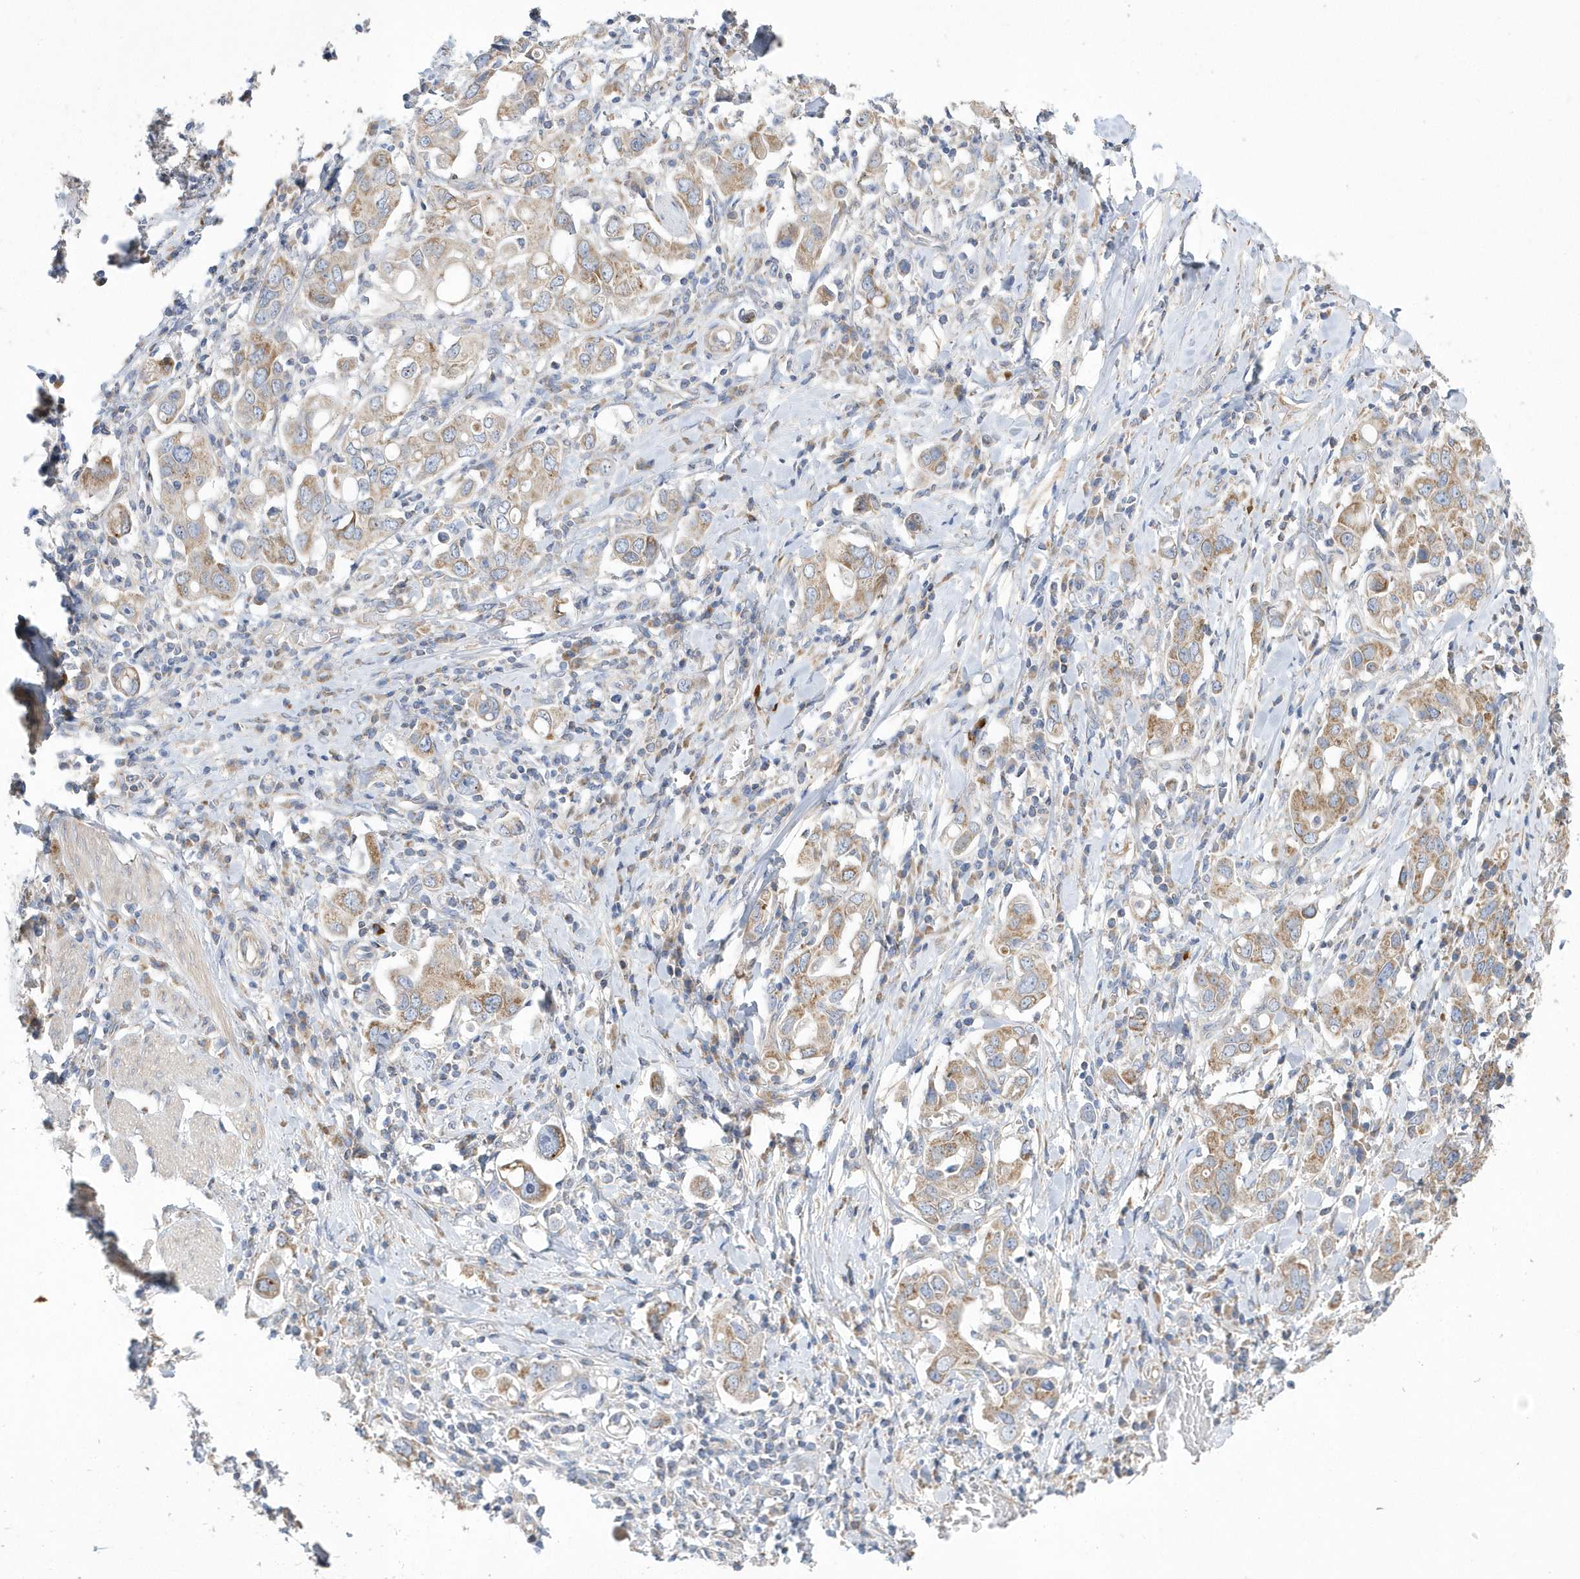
{"staining": {"intensity": "moderate", "quantity": ">75%", "location": "cytoplasmic/membranous"}, "tissue": "stomach cancer", "cell_type": "Tumor cells", "image_type": "cancer", "snomed": [{"axis": "morphology", "description": "Adenocarcinoma, NOS"}, {"axis": "topography", "description": "Stomach, upper"}], "caption": "Moderate cytoplasmic/membranous protein staining is identified in about >75% of tumor cells in stomach adenocarcinoma. (DAB (3,3'-diaminobenzidine) IHC, brown staining for protein, blue staining for nuclei).", "gene": "SPATA5", "patient": {"sex": "male", "age": 62}}